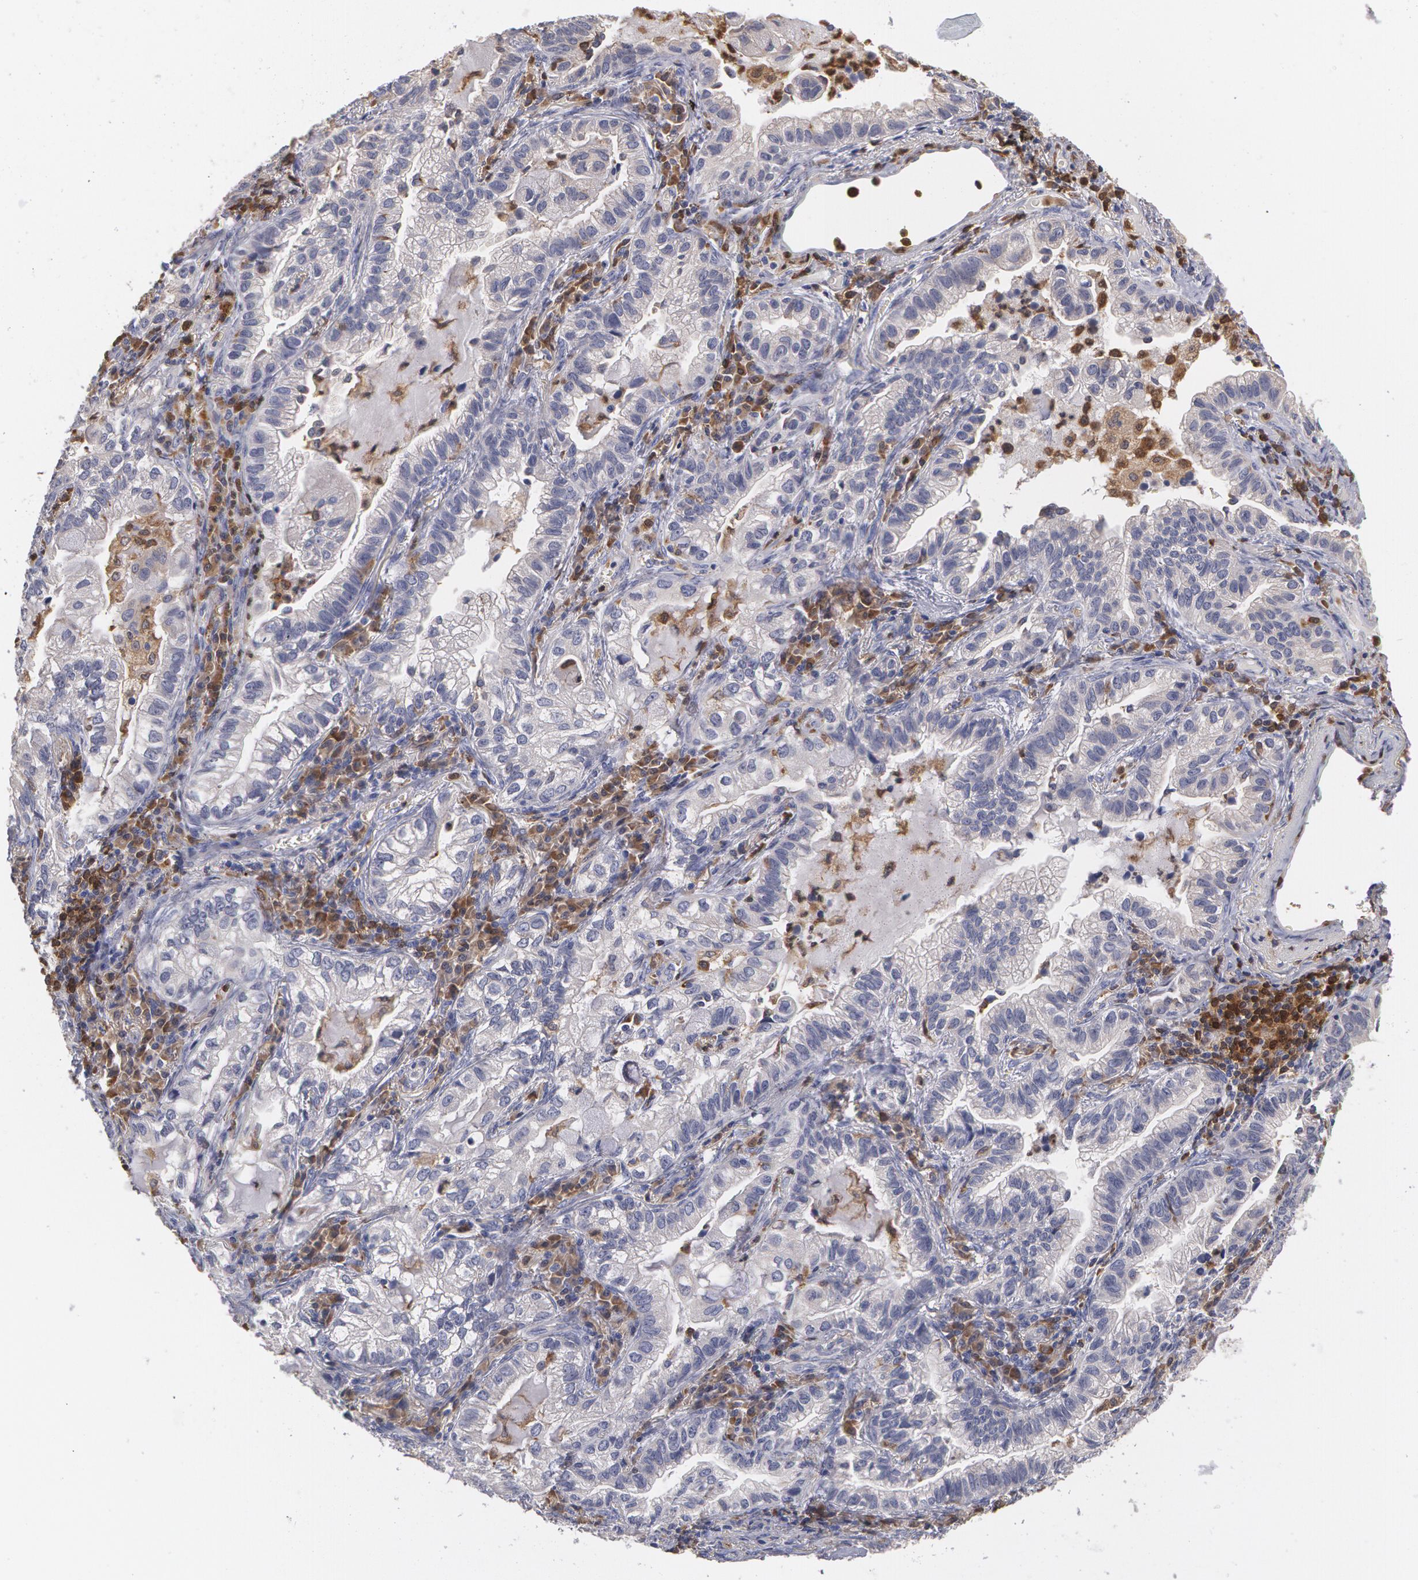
{"staining": {"intensity": "negative", "quantity": "none", "location": "none"}, "tissue": "lung cancer", "cell_type": "Tumor cells", "image_type": "cancer", "snomed": [{"axis": "morphology", "description": "Adenocarcinoma, NOS"}, {"axis": "topography", "description": "Lung"}], "caption": "High power microscopy histopathology image of an immunohistochemistry (IHC) micrograph of lung cancer, revealing no significant positivity in tumor cells. Brightfield microscopy of immunohistochemistry (IHC) stained with DAB (3,3'-diaminobenzidine) (brown) and hematoxylin (blue), captured at high magnification.", "gene": "SYK", "patient": {"sex": "female", "age": 50}}